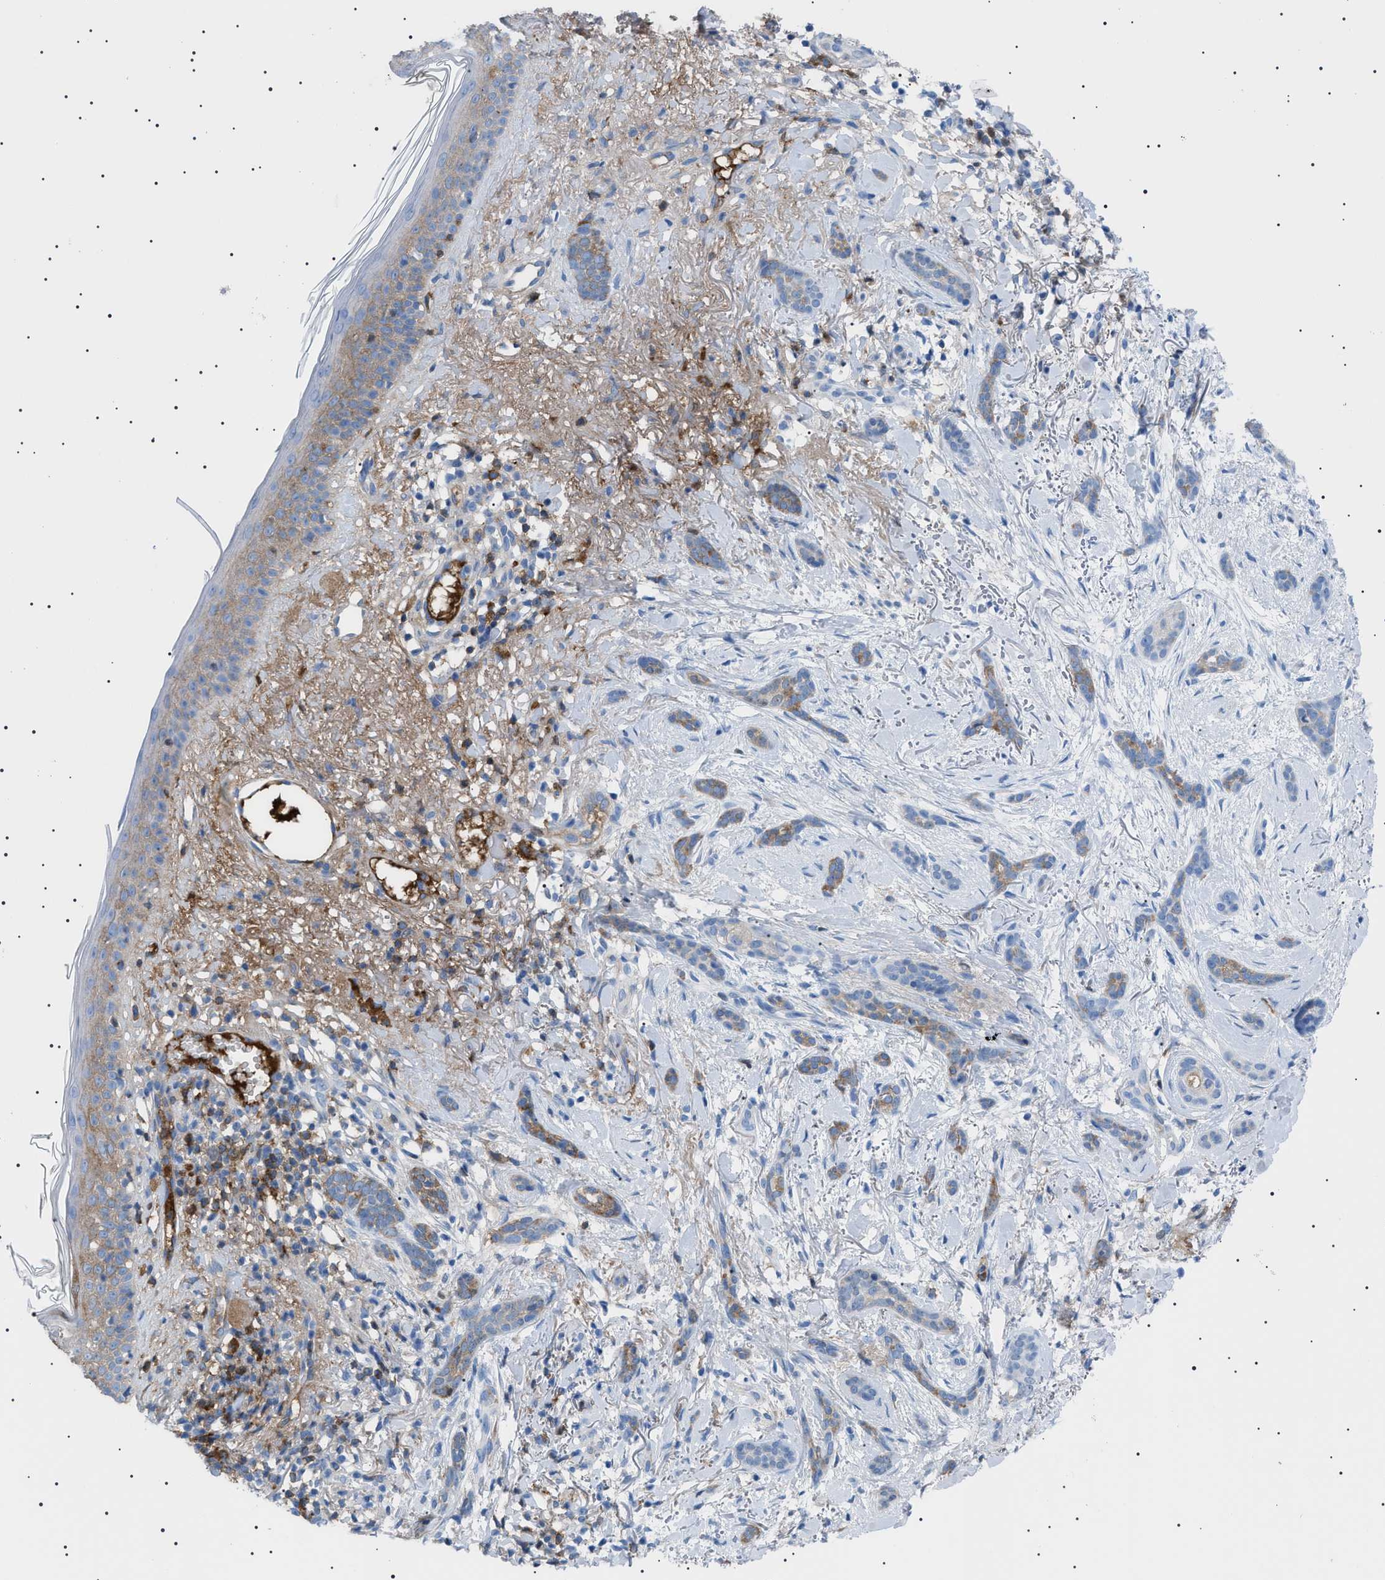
{"staining": {"intensity": "weak", "quantity": "25%-75%", "location": "cytoplasmic/membranous"}, "tissue": "skin cancer", "cell_type": "Tumor cells", "image_type": "cancer", "snomed": [{"axis": "morphology", "description": "Basal cell carcinoma"}, {"axis": "morphology", "description": "Adnexal tumor, benign"}, {"axis": "topography", "description": "Skin"}], "caption": "Weak cytoplasmic/membranous positivity is appreciated in approximately 25%-75% of tumor cells in skin benign adnexal tumor. The protein of interest is stained brown, and the nuclei are stained in blue (DAB IHC with brightfield microscopy, high magnification).", "gene": "LPA", "patient": {"sex": "female", "age": 42}}